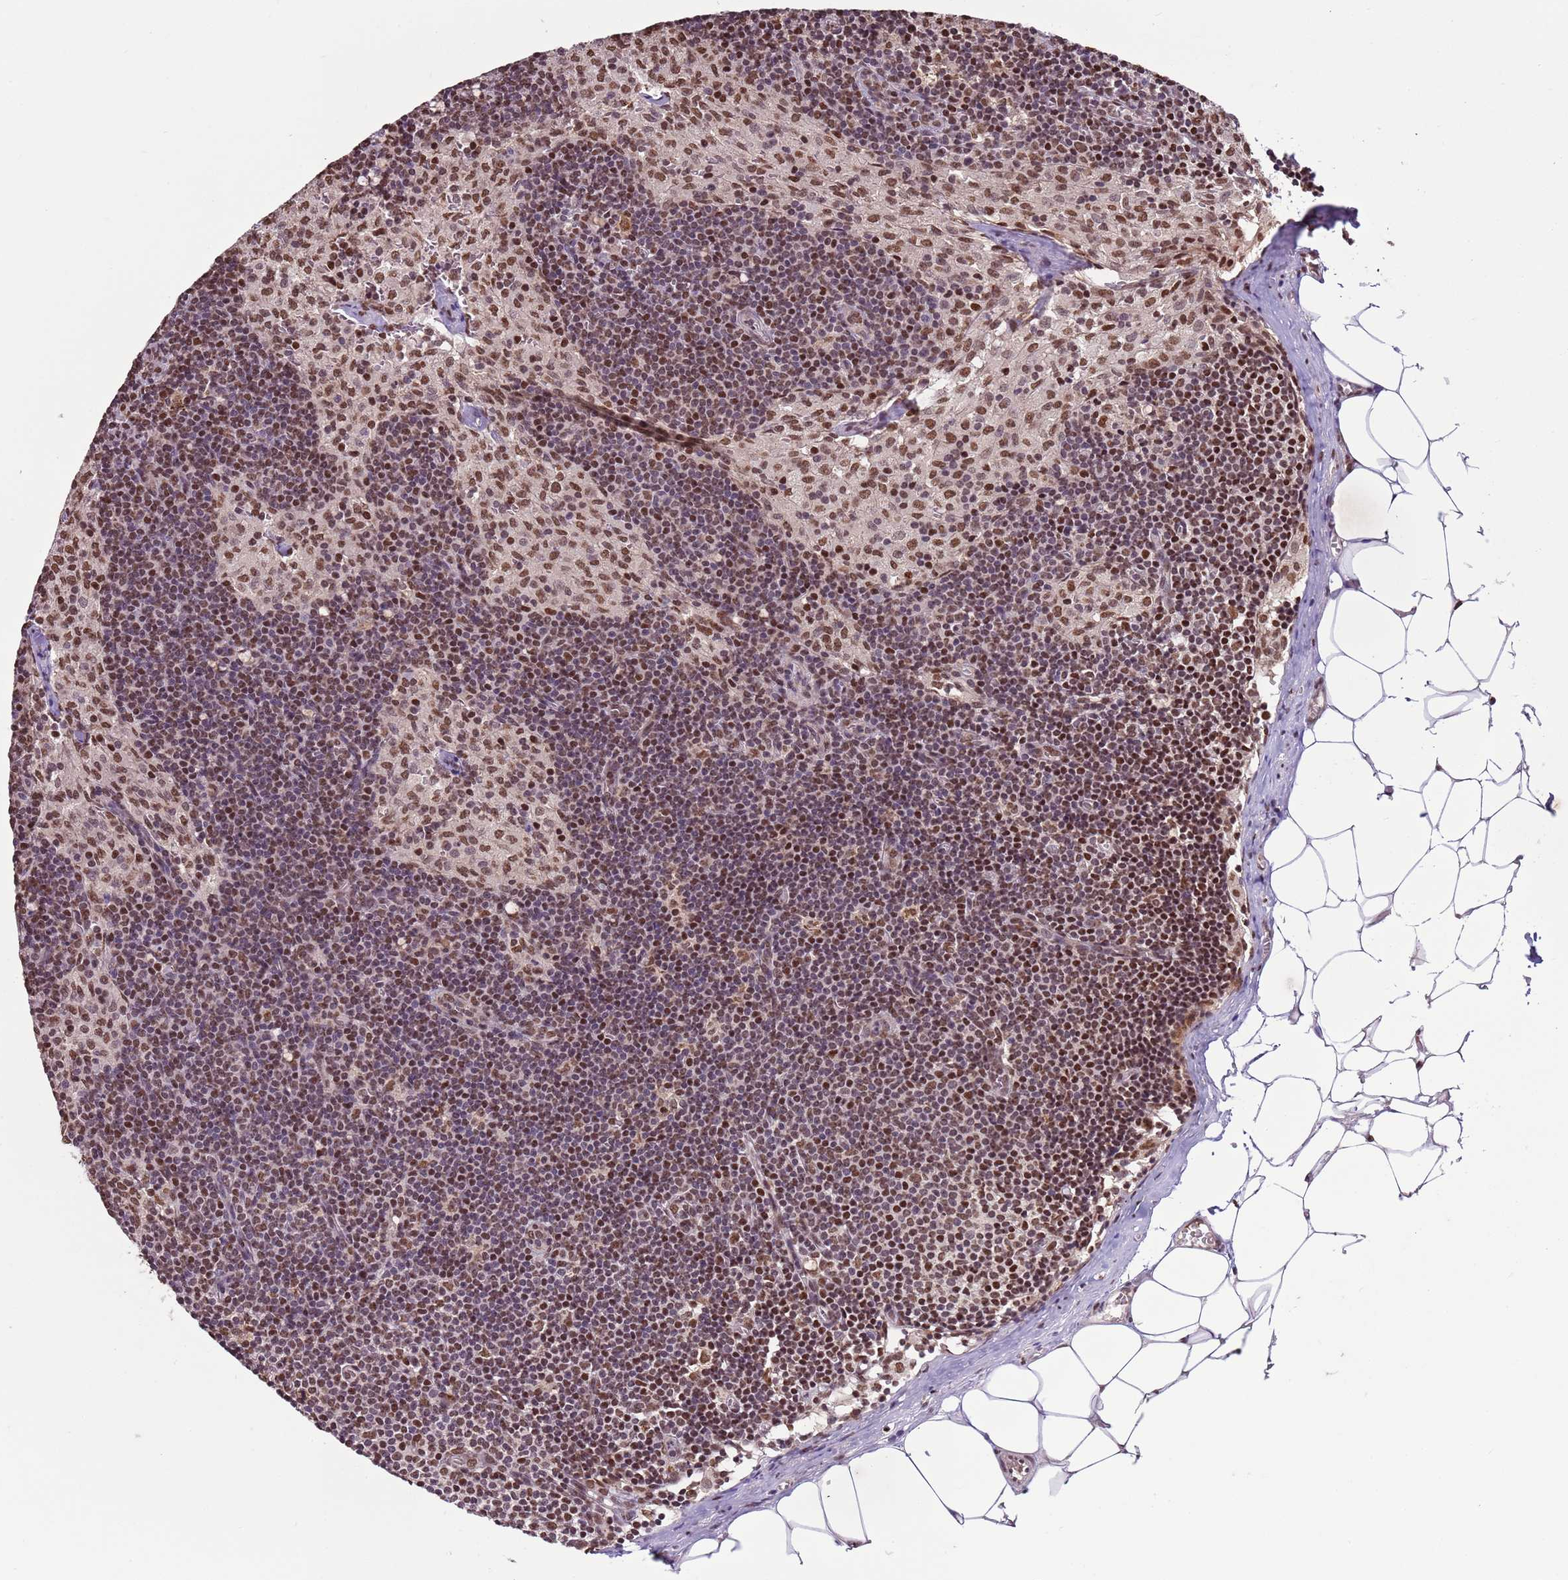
{"staining": {"intensity": "moderate", "quantity": ">75%", "location": "nuclear"}, "tissue": "lymph node", "cell_type": "Germinal center cells", "image_type": "normal", "snomed": [{"axis": "morphology", "description": "Normal tissue, NOS"}, {"axis": "topography", "description": "Lymph node"}], "caption": "Immunohistochemical staining of normal human lymph node reveals >75% levels of moderate nuclear protein expression in about >75% of germinal center cells. (IHC, brightfield microscopy, high magnification).", "gene": "ZBTB12", "patient": {"sex": "female", "age": 42}}